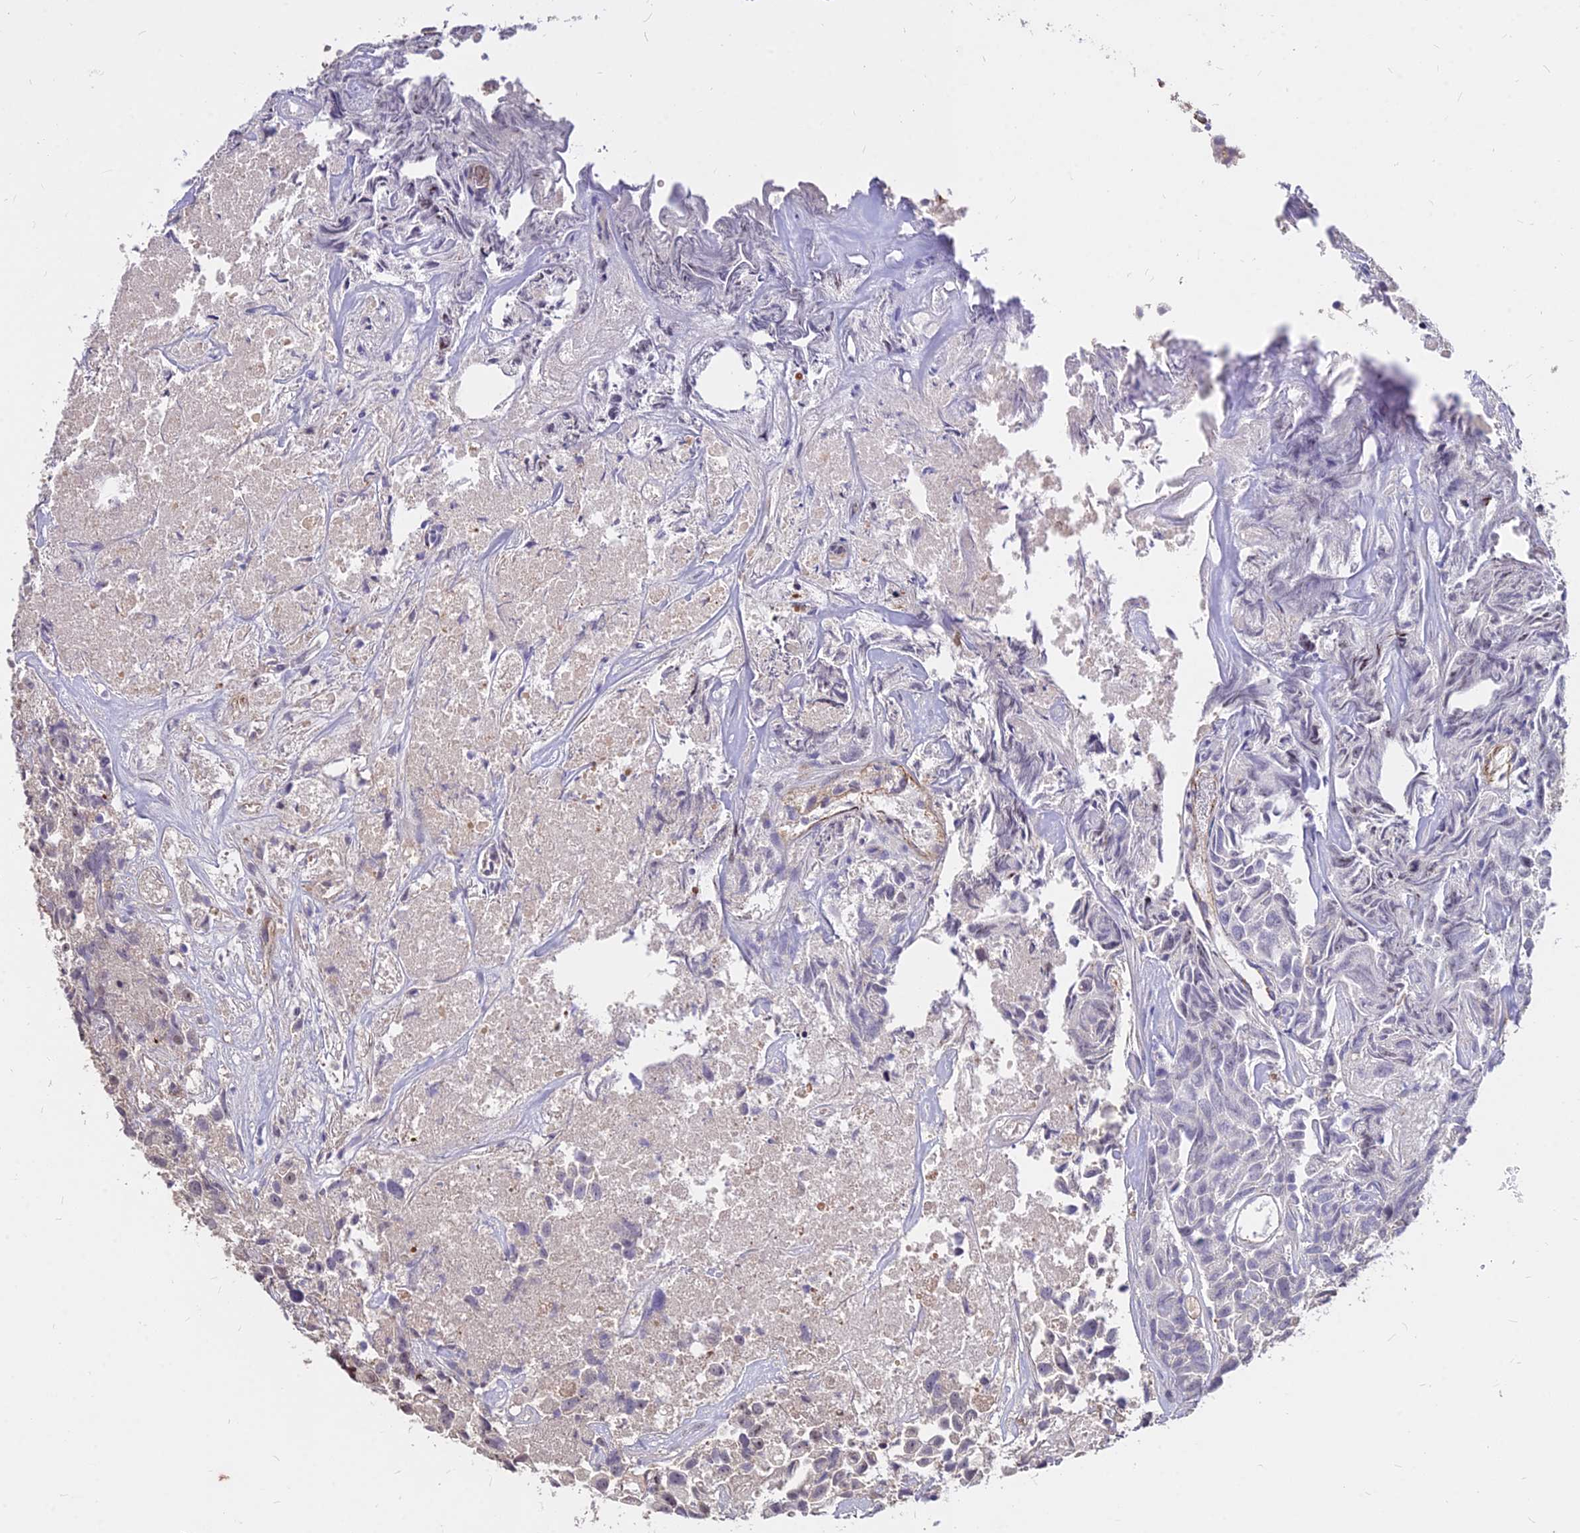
{"staining": {"intensity": "negative", "quantity": "none", "location": "none"}, "tissue": "urothelial cancer", "cell_type": "Tumor cells", "image_type": "cancer", "snomed": [{"axis": "morphology", "description": "Urothelial carcinoma, High grade"}, {"axis": "topography", "description": "Urinary bladder"}], "caption": "This image is of urothelial carcinoma (high-grade) stained with immunohistochemistry (IHC) to label a protein in brown with the nuclei are counter-stained blue. There is no expression in tumor cells. (Brightfield microscopy of DAB (3,3'-diaminobenzidine) immunohistochemistry at high magnification).", "gene": "C11orf68", "patient": {"sex": "female", "age": 75}}